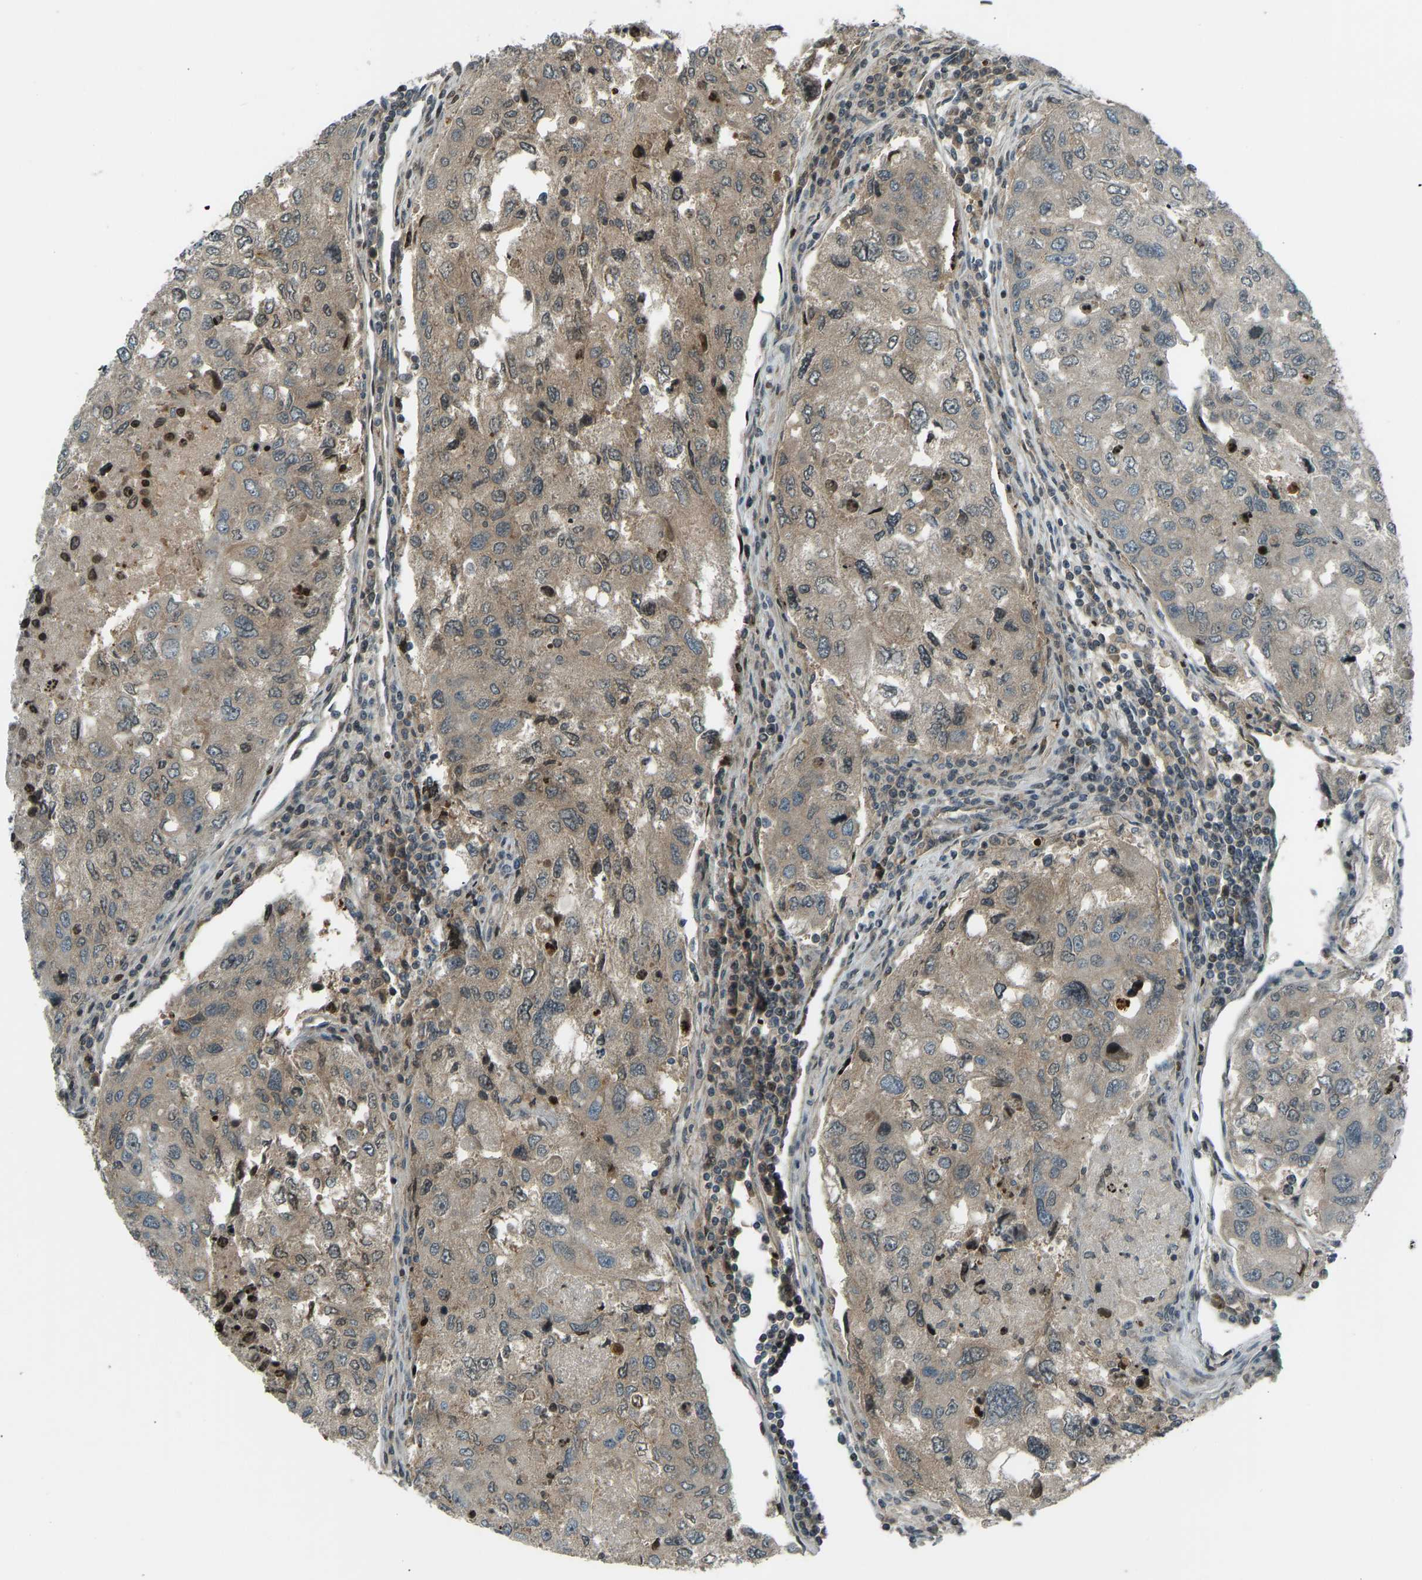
{"staining": {"intensity": "moderate", "quantity": ">75%", "location": "cytoplasmic/membranous"}, "tissue": "urothelial cancer", "cell_type": "Tumor cells", "image_type": "cancer", "snomed": [{"axis": "morphology", "description": "Urothelial carcinoma, High grade"}, {"axis": "topography", "description": "Lymph node"}, {"axis": "topography", "description": "Urinary bladder"}], "caption": "Urothelial cancer was stained to show a protein in brown. There is medium levels of moderate cytoplasmic/membranous expression in approximately >75% of tumor cells.", "gene": "SVOPL", "patient": {"sex": "male", "age": 51}}